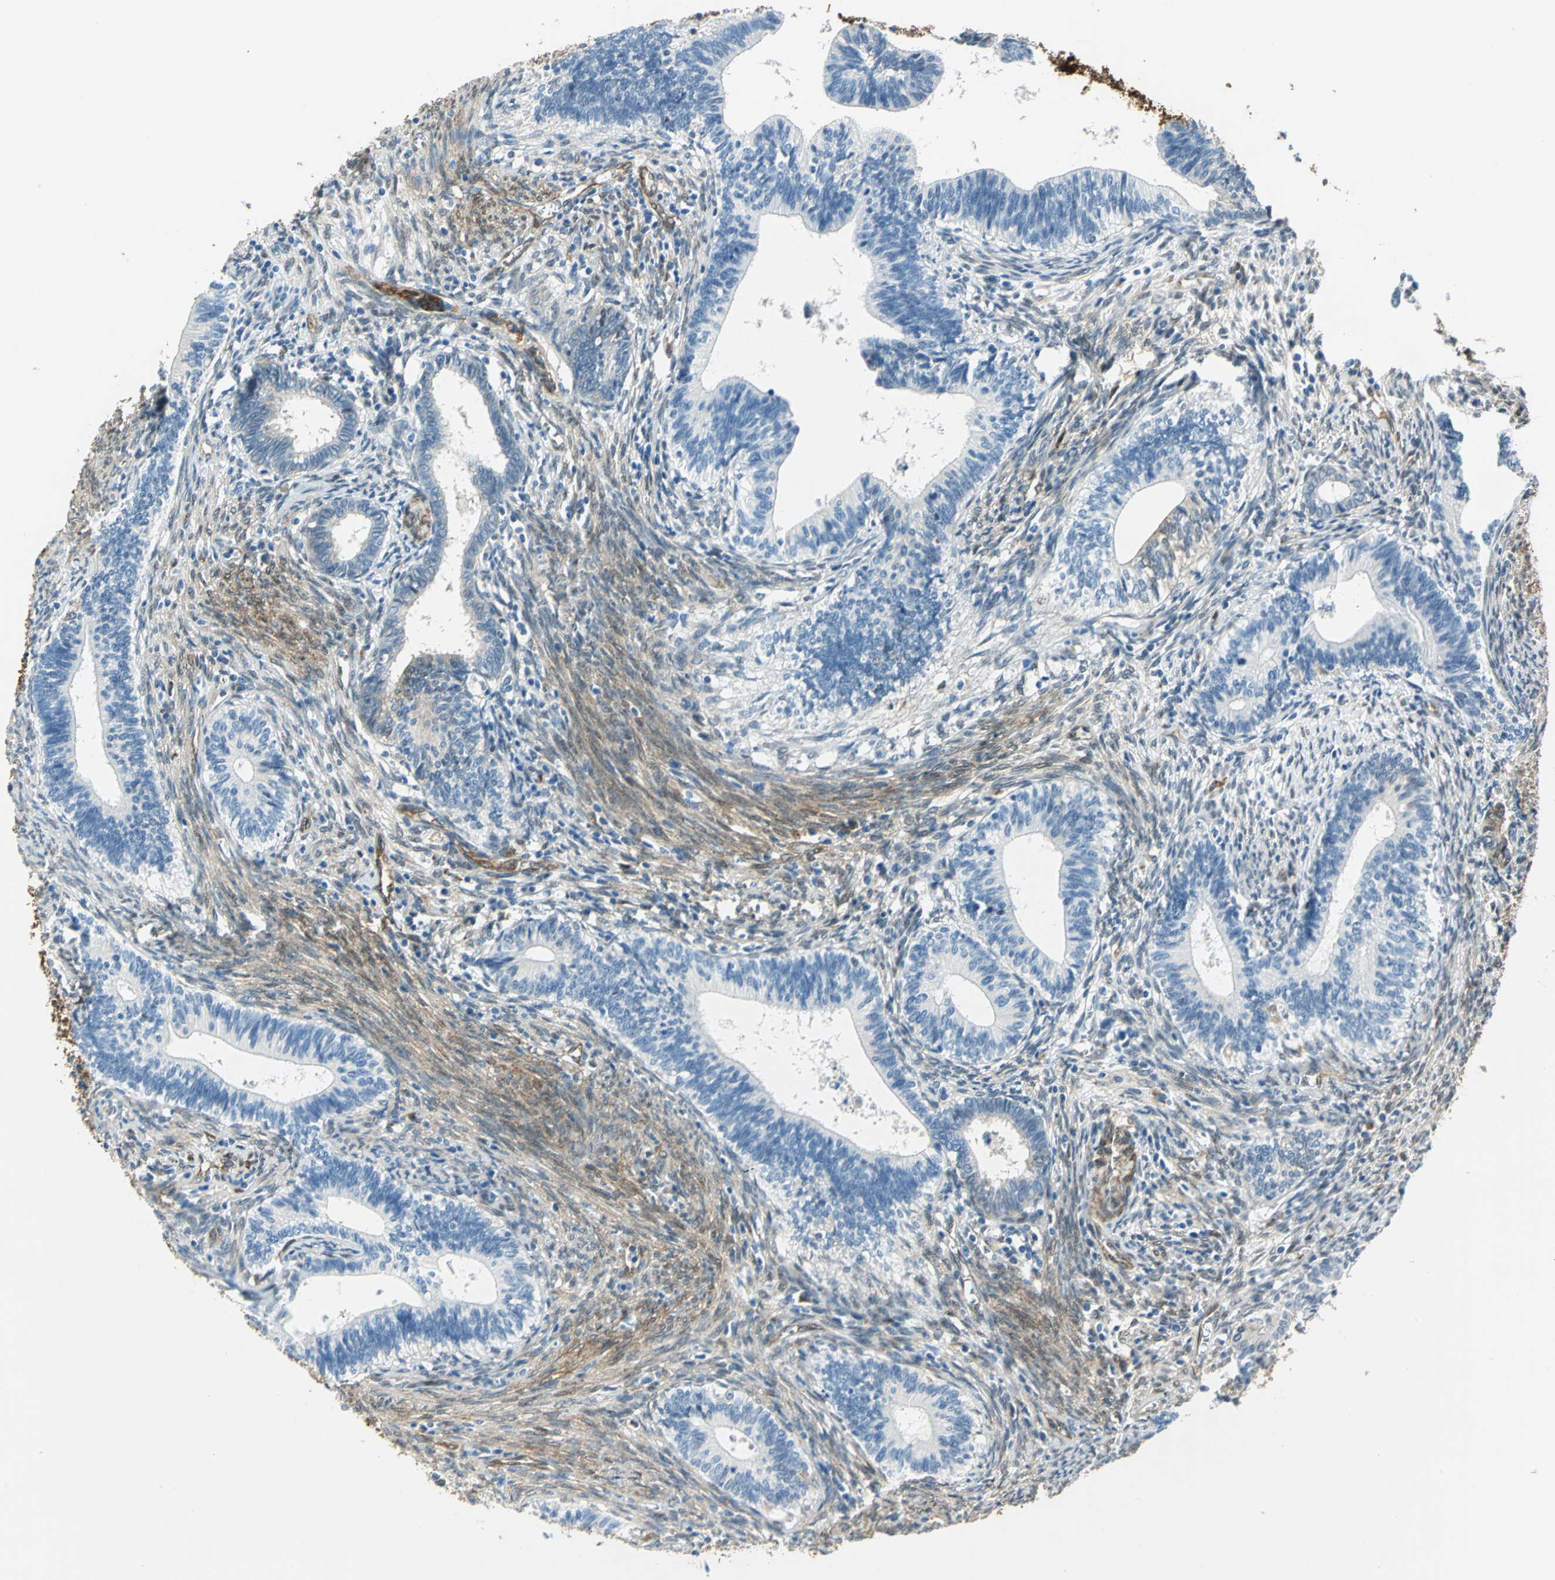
{"staining": {"intensity": "weak", "quantity": "<25%", "location": "cytoplasmic/membranous"}, "tissue": "cervical cancer", "cell_type": "Tumor cells", "image_type": "cancer", "snomed": [{"axis": "morphology", "description": "Adenocarcinoma, NOS"}, {"axis": "topography", "description": "Cervix"}], "caption": "IHC image of neoplastic tissue: adenocarcinoma (cervical) stained with DAB displays no significant protein positivity in tumor cells.", "gene": "HSPB1", "patient": {"sex": "female", "age": 44}}